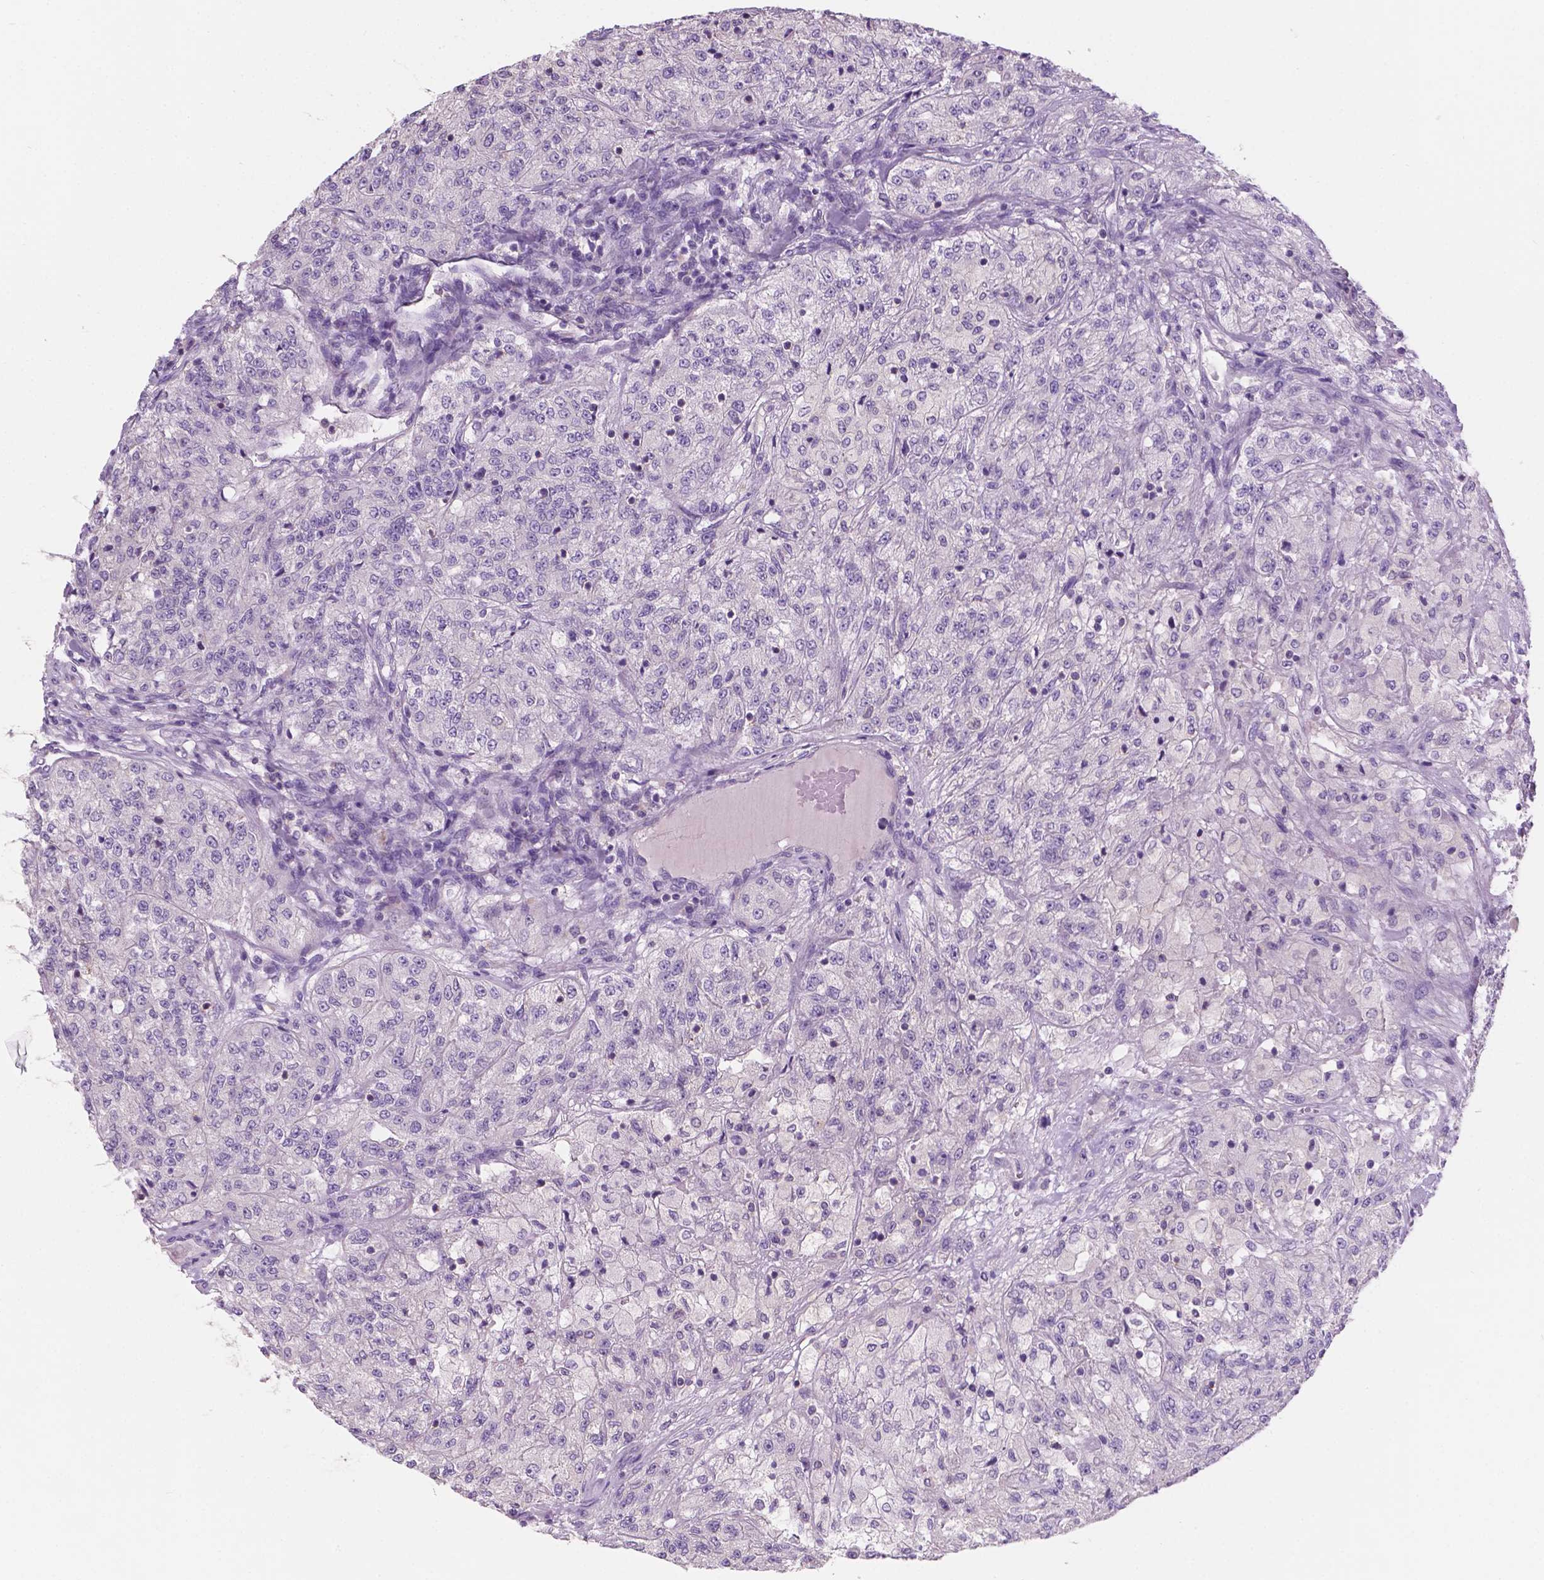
{"staining": {"intensity": "negative", "quantity": "none", "location": "none"}, "tissue": "renal cancer", "cell_type": "Tumor cells", "image_type": "cancer", "snomed": [{"axis": "morphology", "description": "Adenocarcinoma, NOS"}, {"axis": "topography", "description": "Kidney"}], "caption": "IHC photomicrograph of renal adenocarcinoma stained for a protein (brown), which demonstrates no positivity in tumor cells.", "gene": "SBSN", "patient": {"sex": "female", "age": 63}}